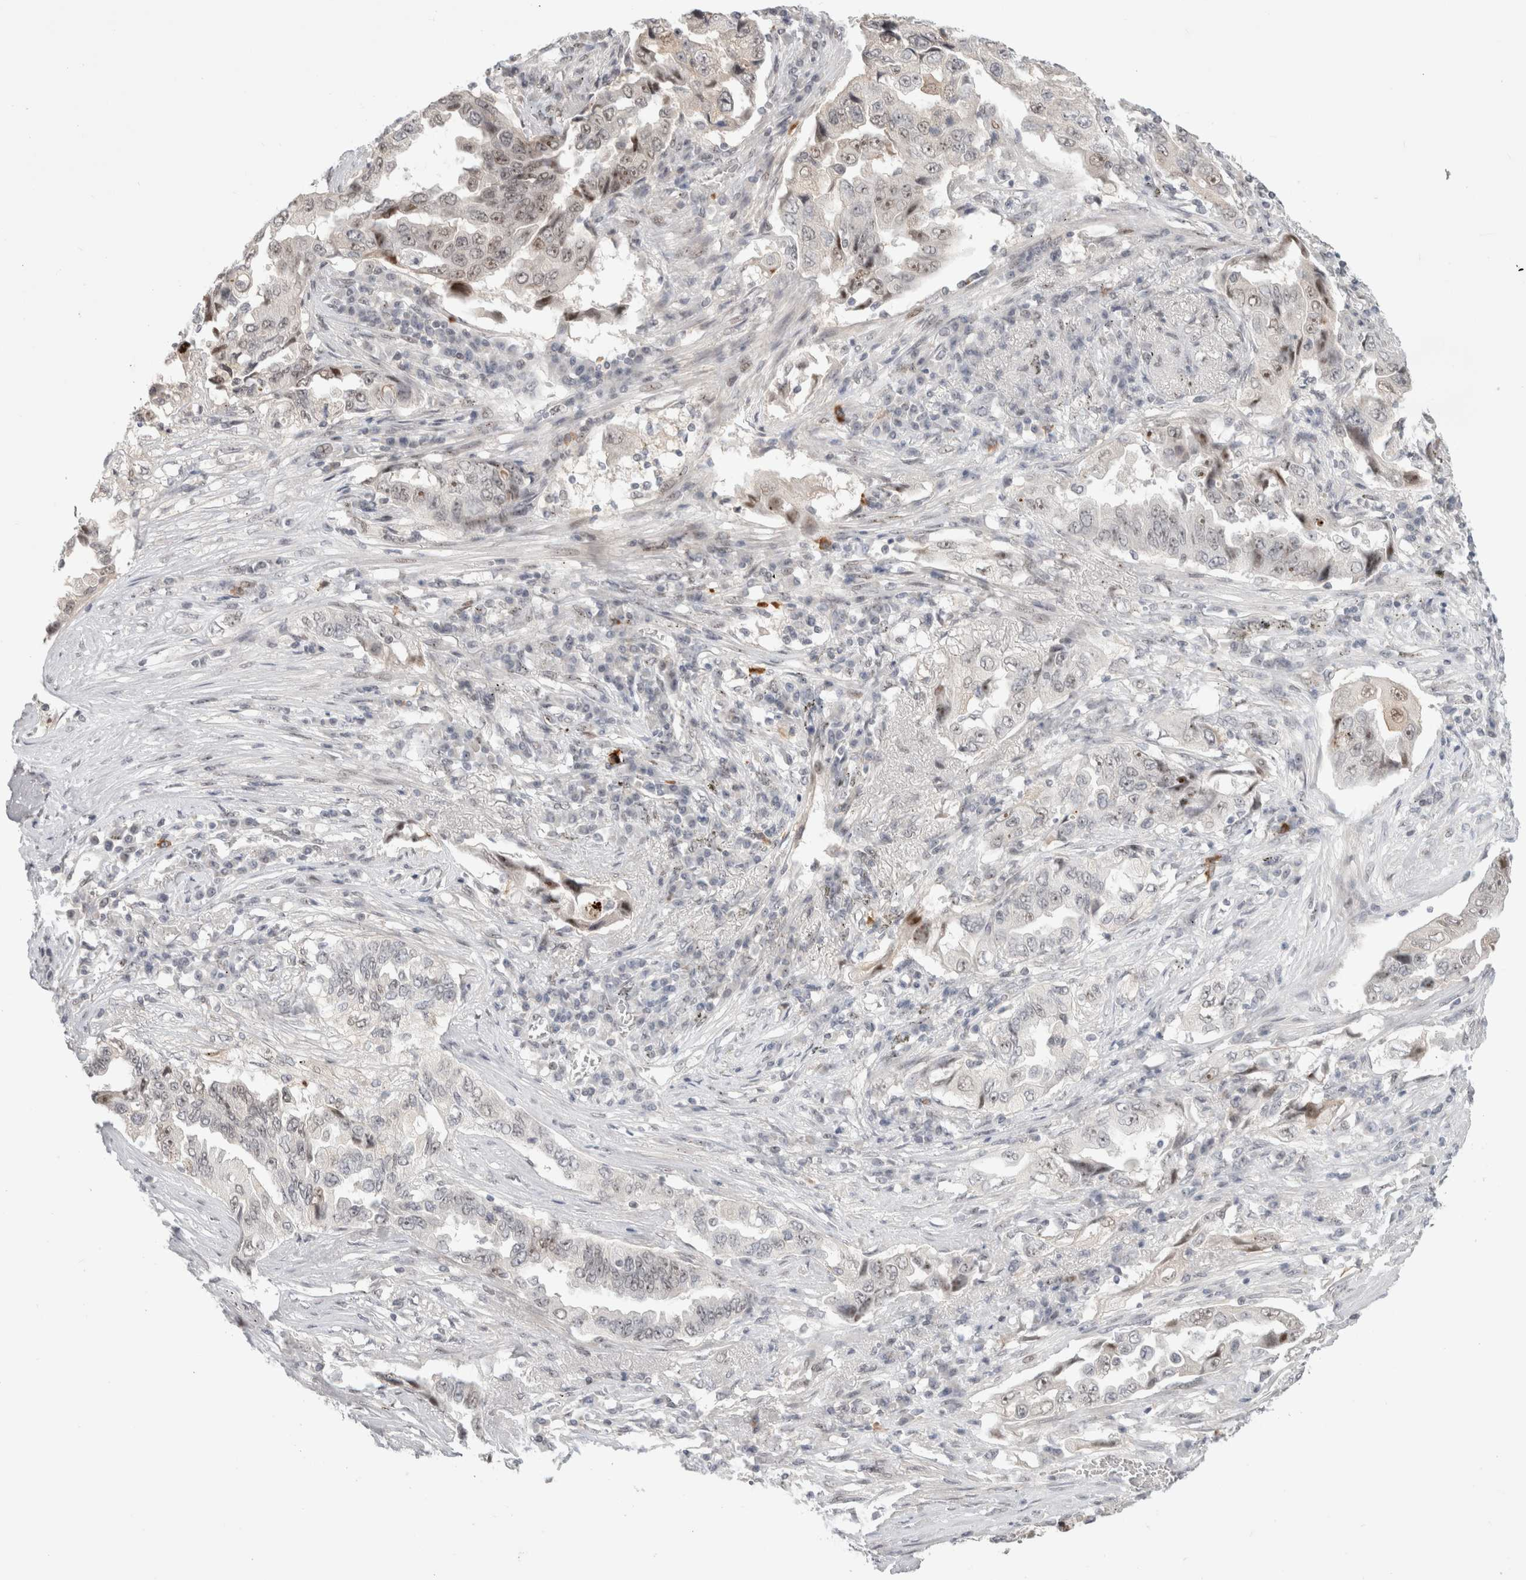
{"staining": {"intensity": "weak", "quantity": "<25%", "location": "nuclear"}, "tissue": "lung cancer", "cell_type": "Tumor cells", "image_type": "cancer", "snomed": [{"axis": "morphology", "description": "Adenocarcinoma, NOS"}, {"axis": "topography", "description": "Lung"}], "caption": "An IHC micrograph of lung cancer is shown. There is no staining in tumor cells of lung cancer. (Immunohistochemistry (ihc), brightfield microscopy, high magnification).", "gene": "SENP6", "patient": {"sex": "female", "age": 51}}